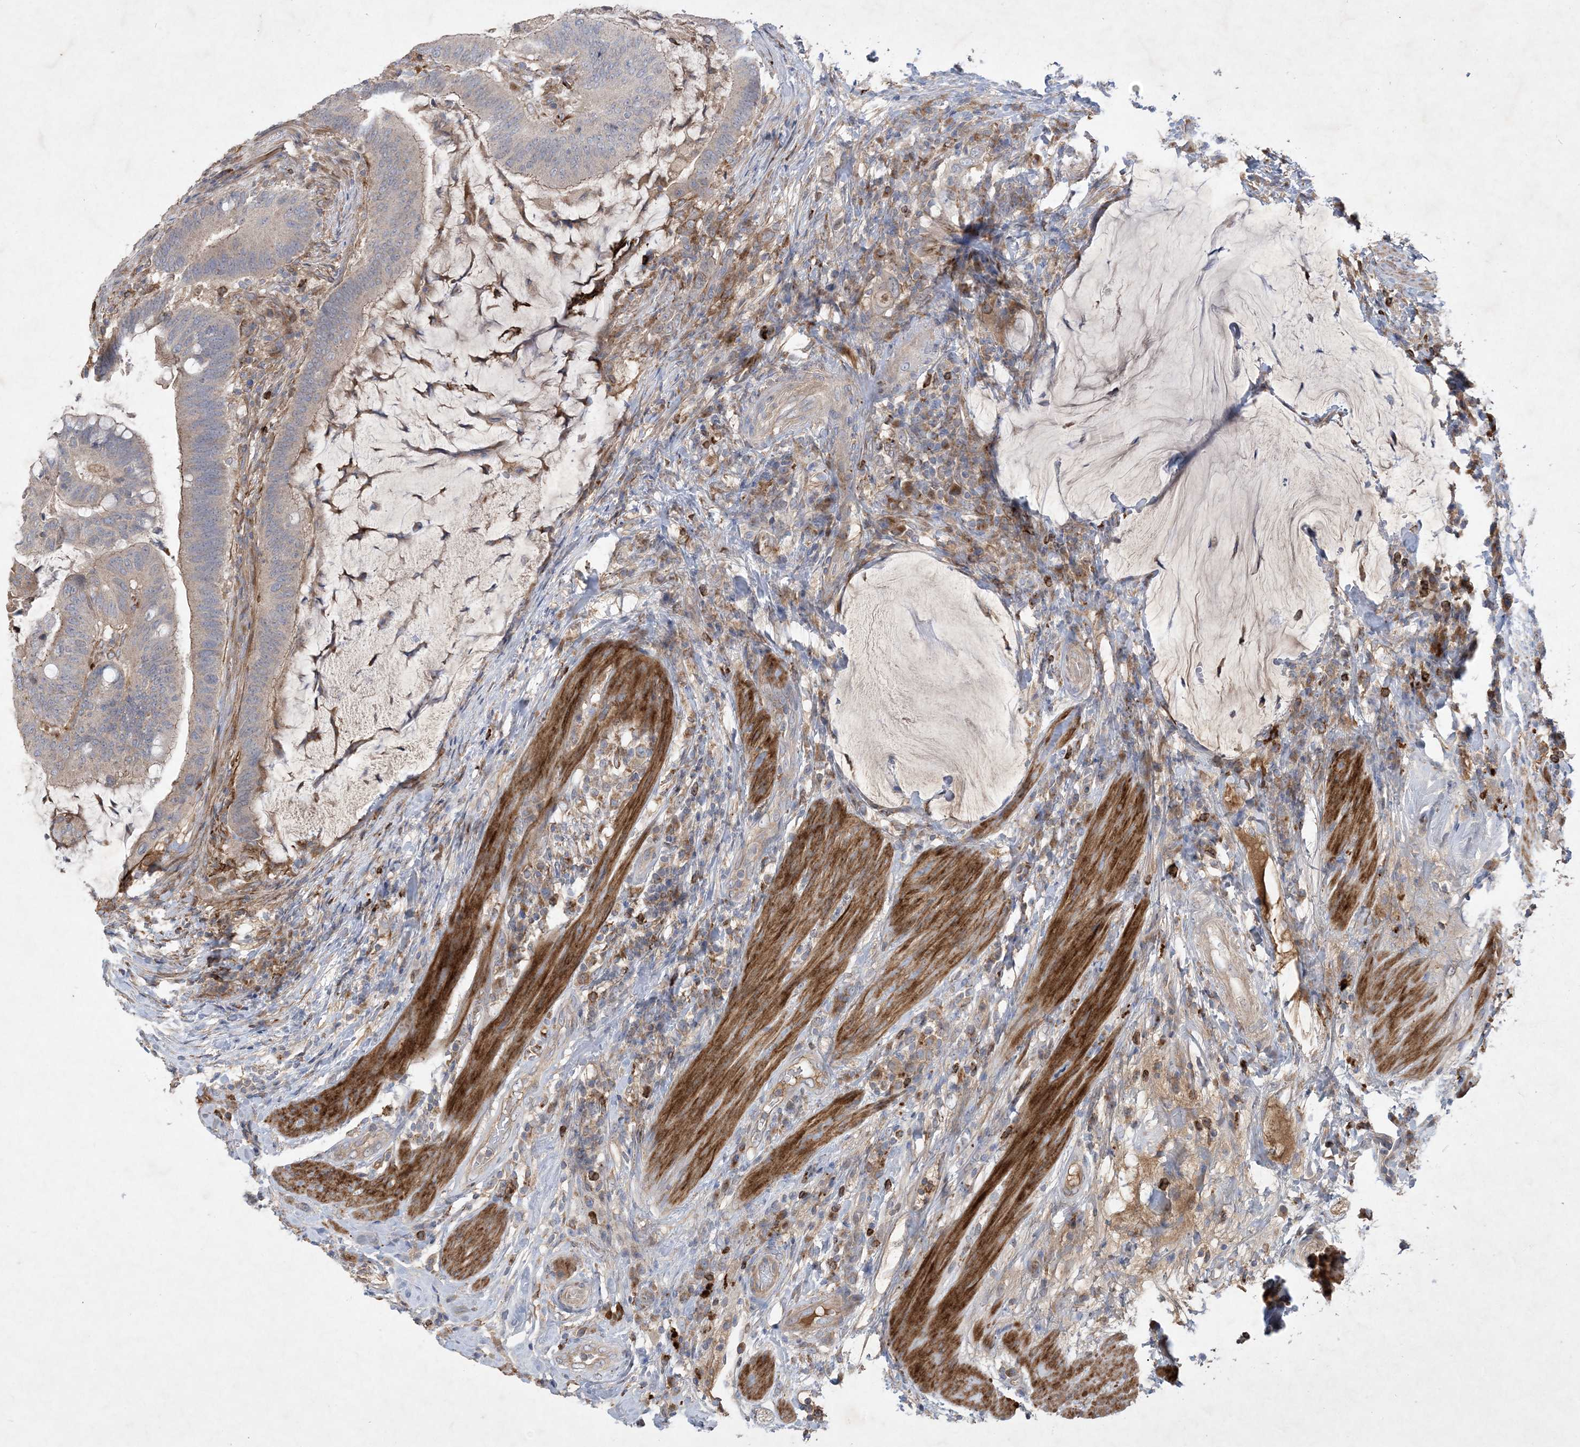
{"staining": {"intensity": "weak", "quantity": "<25%", "location": "cytoplasmic/membranous"}, "tissue": "colorectal cancer", "cell_type": "Tumor cells", "image_type": "cancer", "snomed": [{"axis": "morphology", "description": "Adenocarcinoma, NOS"}, {"axis": "topography", "description": "Colon"}], "caption": "IHC of human colorectal cancer reveals no expression in tumor cells.", "gene": "MASP2", "patient": {"sex": "female", "age": 66}}